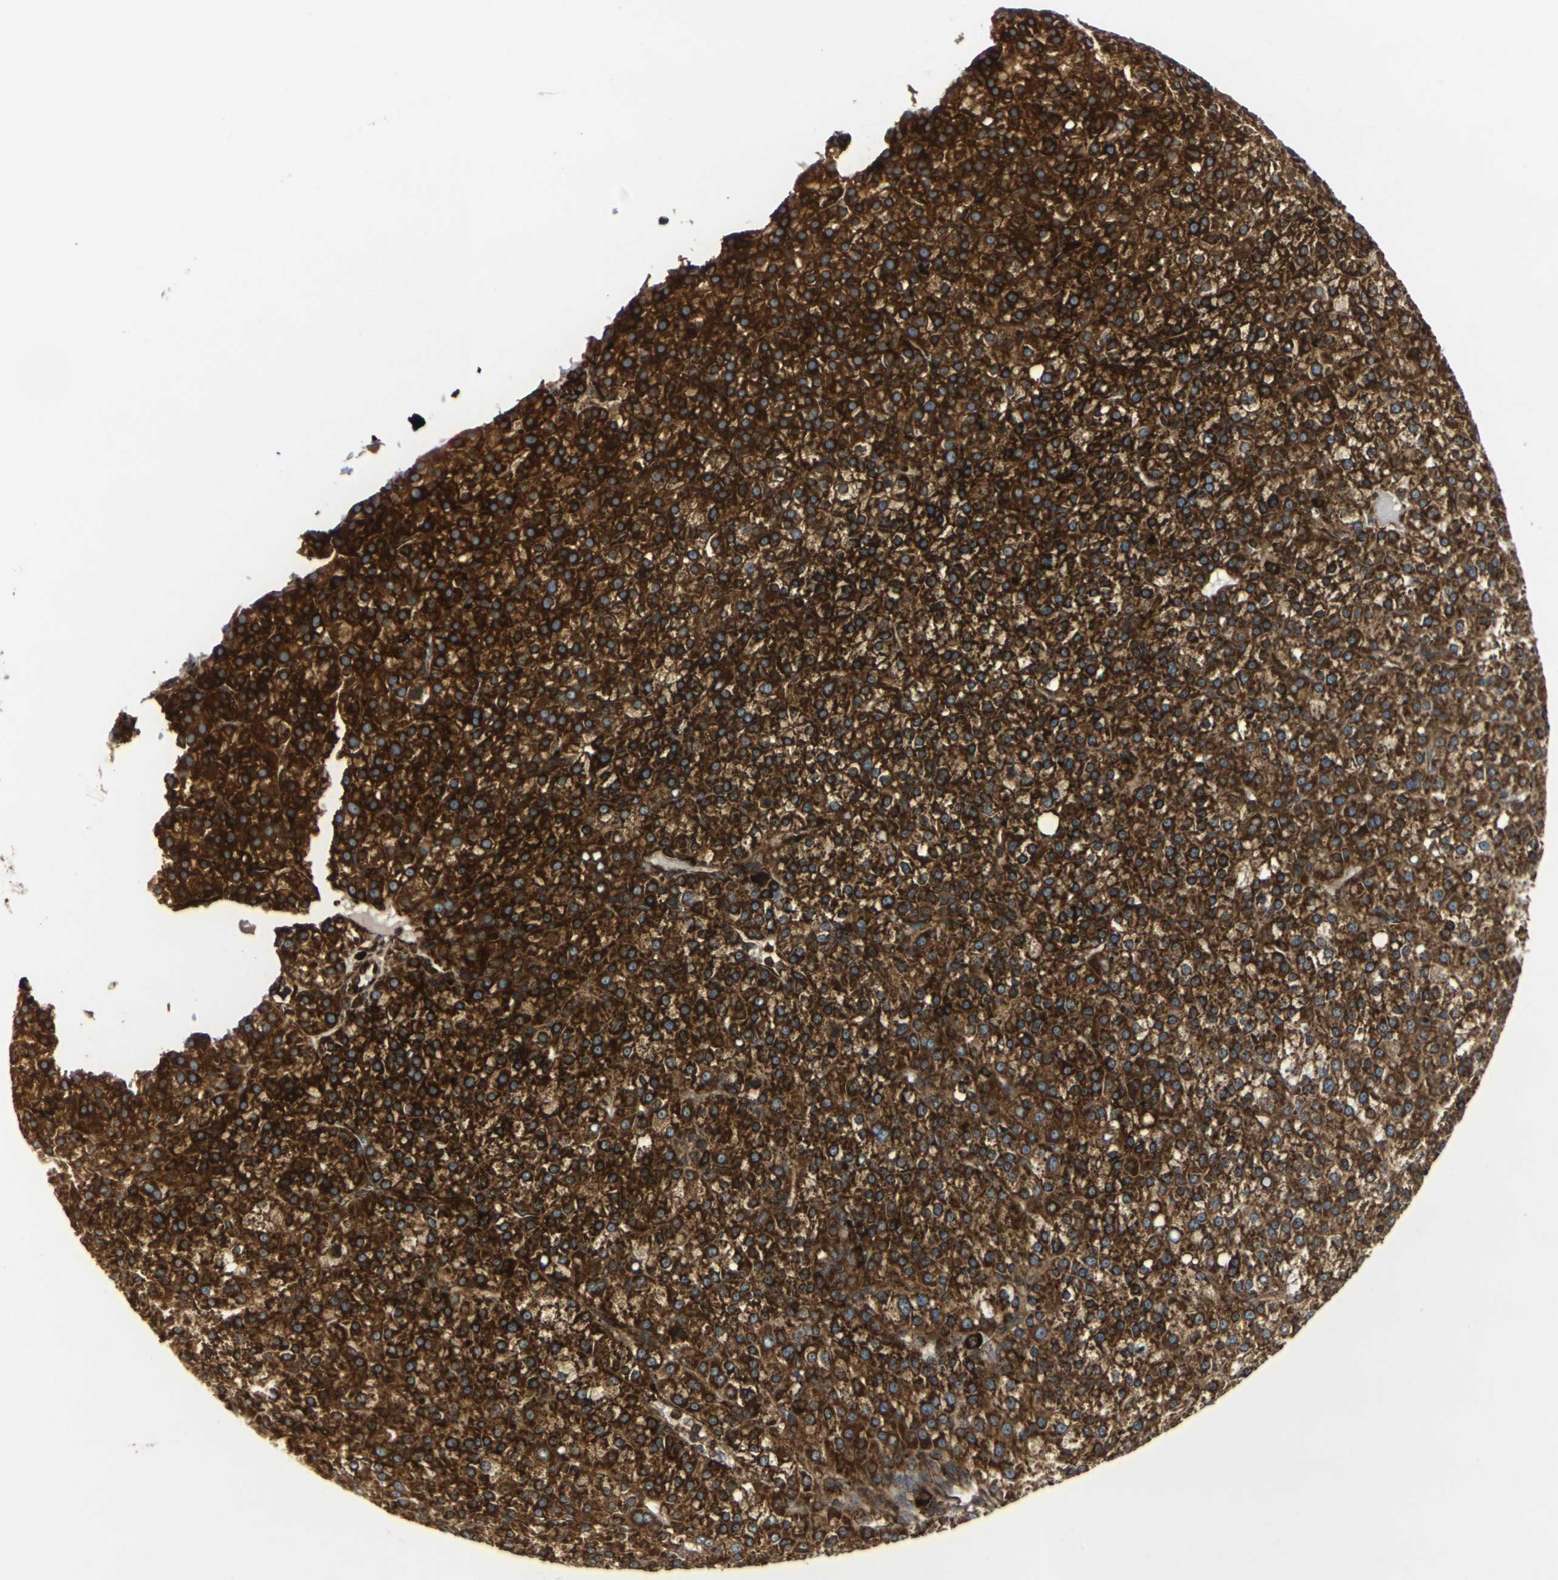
{"staining": {"intensity": "strong", "quantity": ">75%", "location": "cytoplasmic/membranous"}, "tissue": "liver cancer", "cell_type": "Tumor cells", "image_type": "cancer", "snomed": [{"axis": "morphology", "description": "Carcinoma, Hepatocellular, NOS"}, {"axis": "topography", "description": "Liver"}], "caption": "Hepatocellular carcinoma (liver) stained with immunohistochemistry (IHC) exhibits strong cytoplasmic/membranous expression in approximately >75% of tumor cells. The staining is performed using DAB brown chromogen to label protein expression. The nuclei are counter-stained blue using hematoxylin.", "gene": "MARCHF2", "patient": {"sex": "female", "age": 58}}